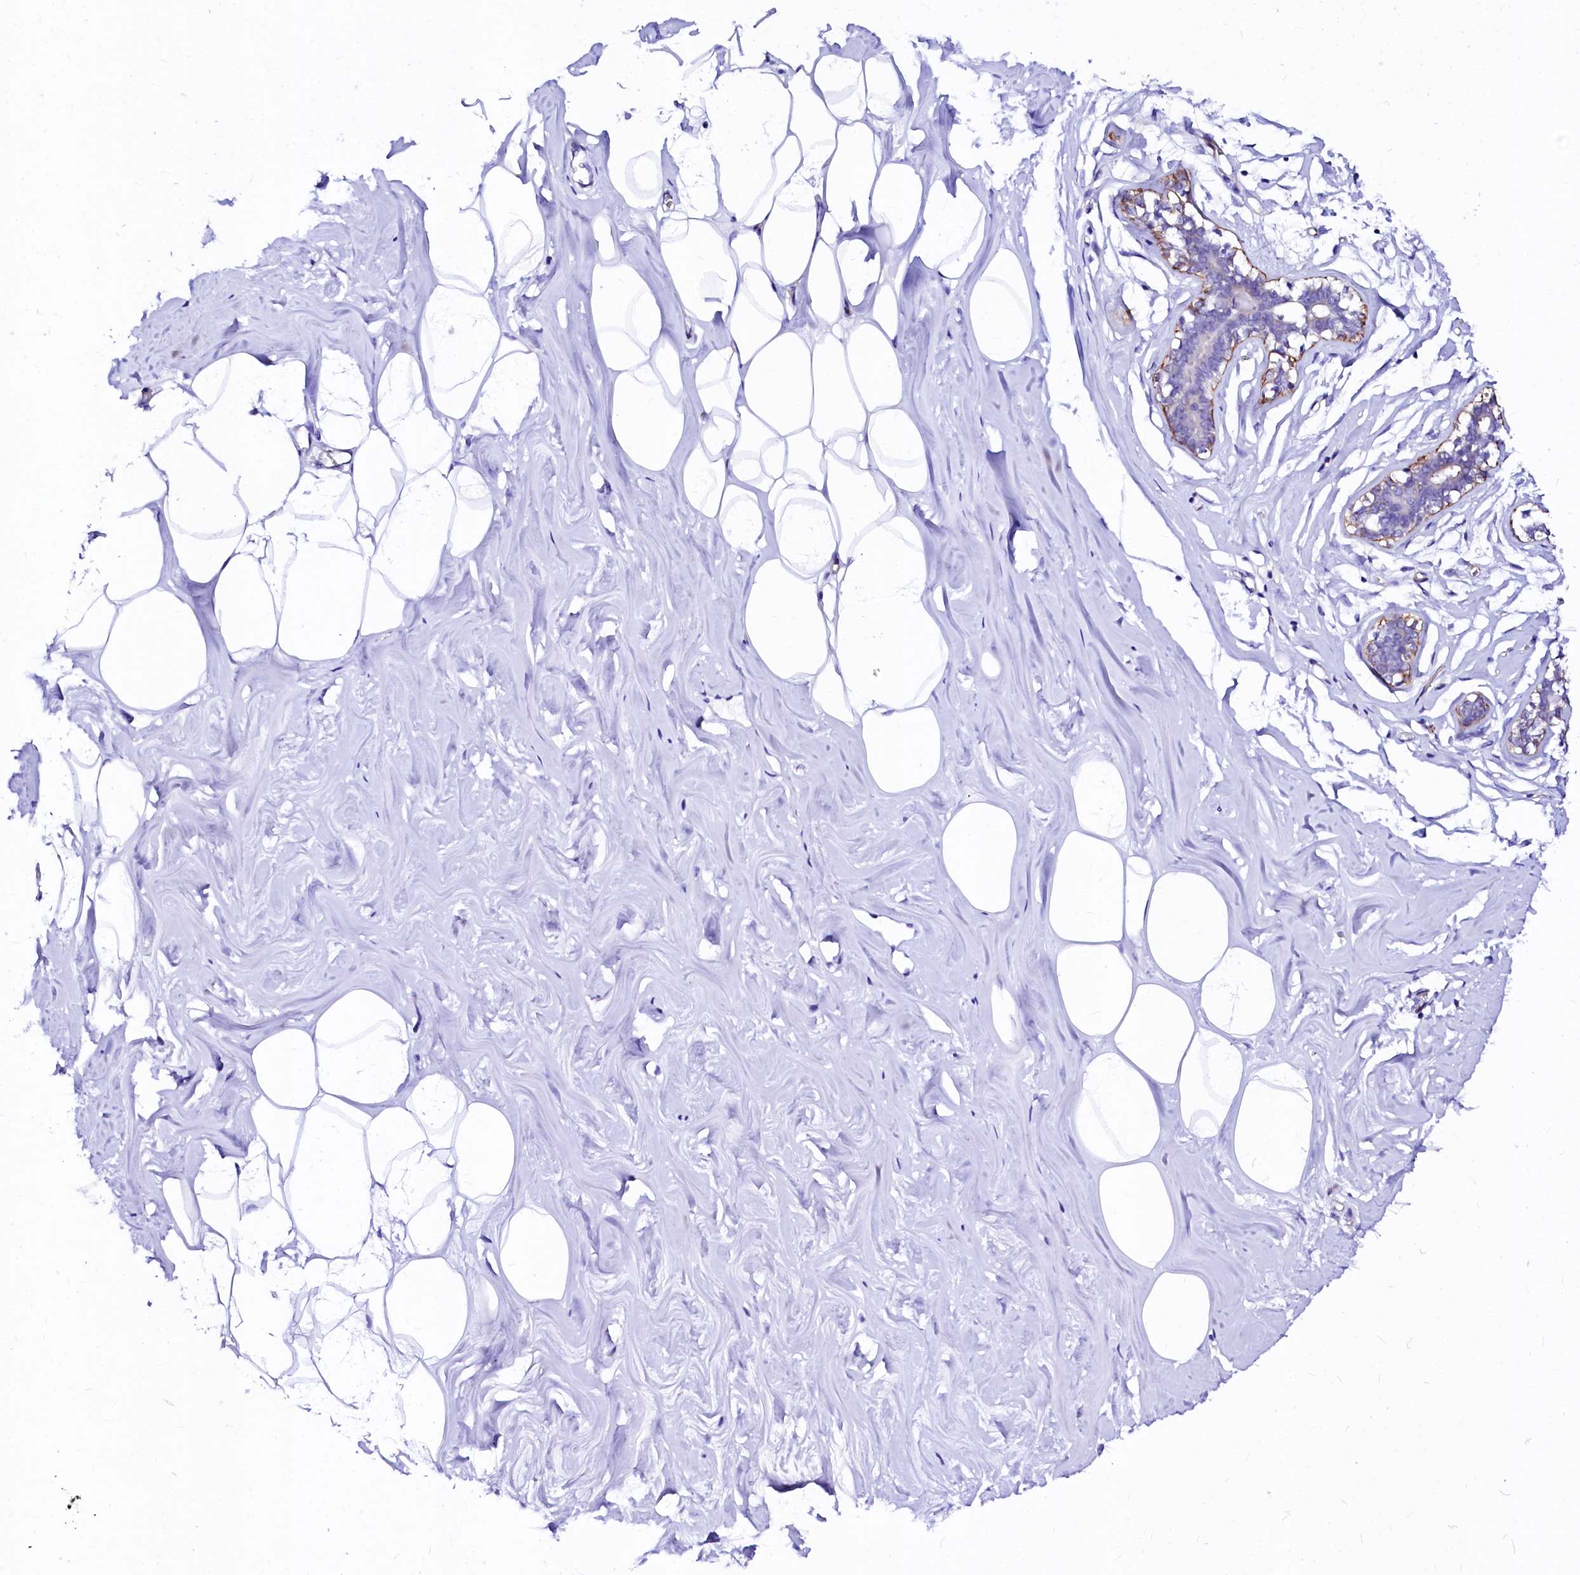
{"staining": {"intensity": "negative", "quantity": "none", "location": "none"}, "tissue": "adipose tissue", "cell_type": "Adipocytes", "image_type": "normal", "snomed": [{"axis": "morphology", "description": "Normal tissue, NOS"}, {"axis": "morphology", "description": "Fibrosis, NOS"}, {"axis": "topography", "description": "Breast"}, {"axis": "topography", "description": "Adipose tissue"}], "caption": "A micrograph of human adipose tissue is negative for staining in adipocytes. (Brightfield microscopy of DAB (3,3'-diaminobenzidine) immunohistochemistry (IHC) at high magnification).", "gene": "SFR1", "patient": {"sex": "female", "age": 39}}